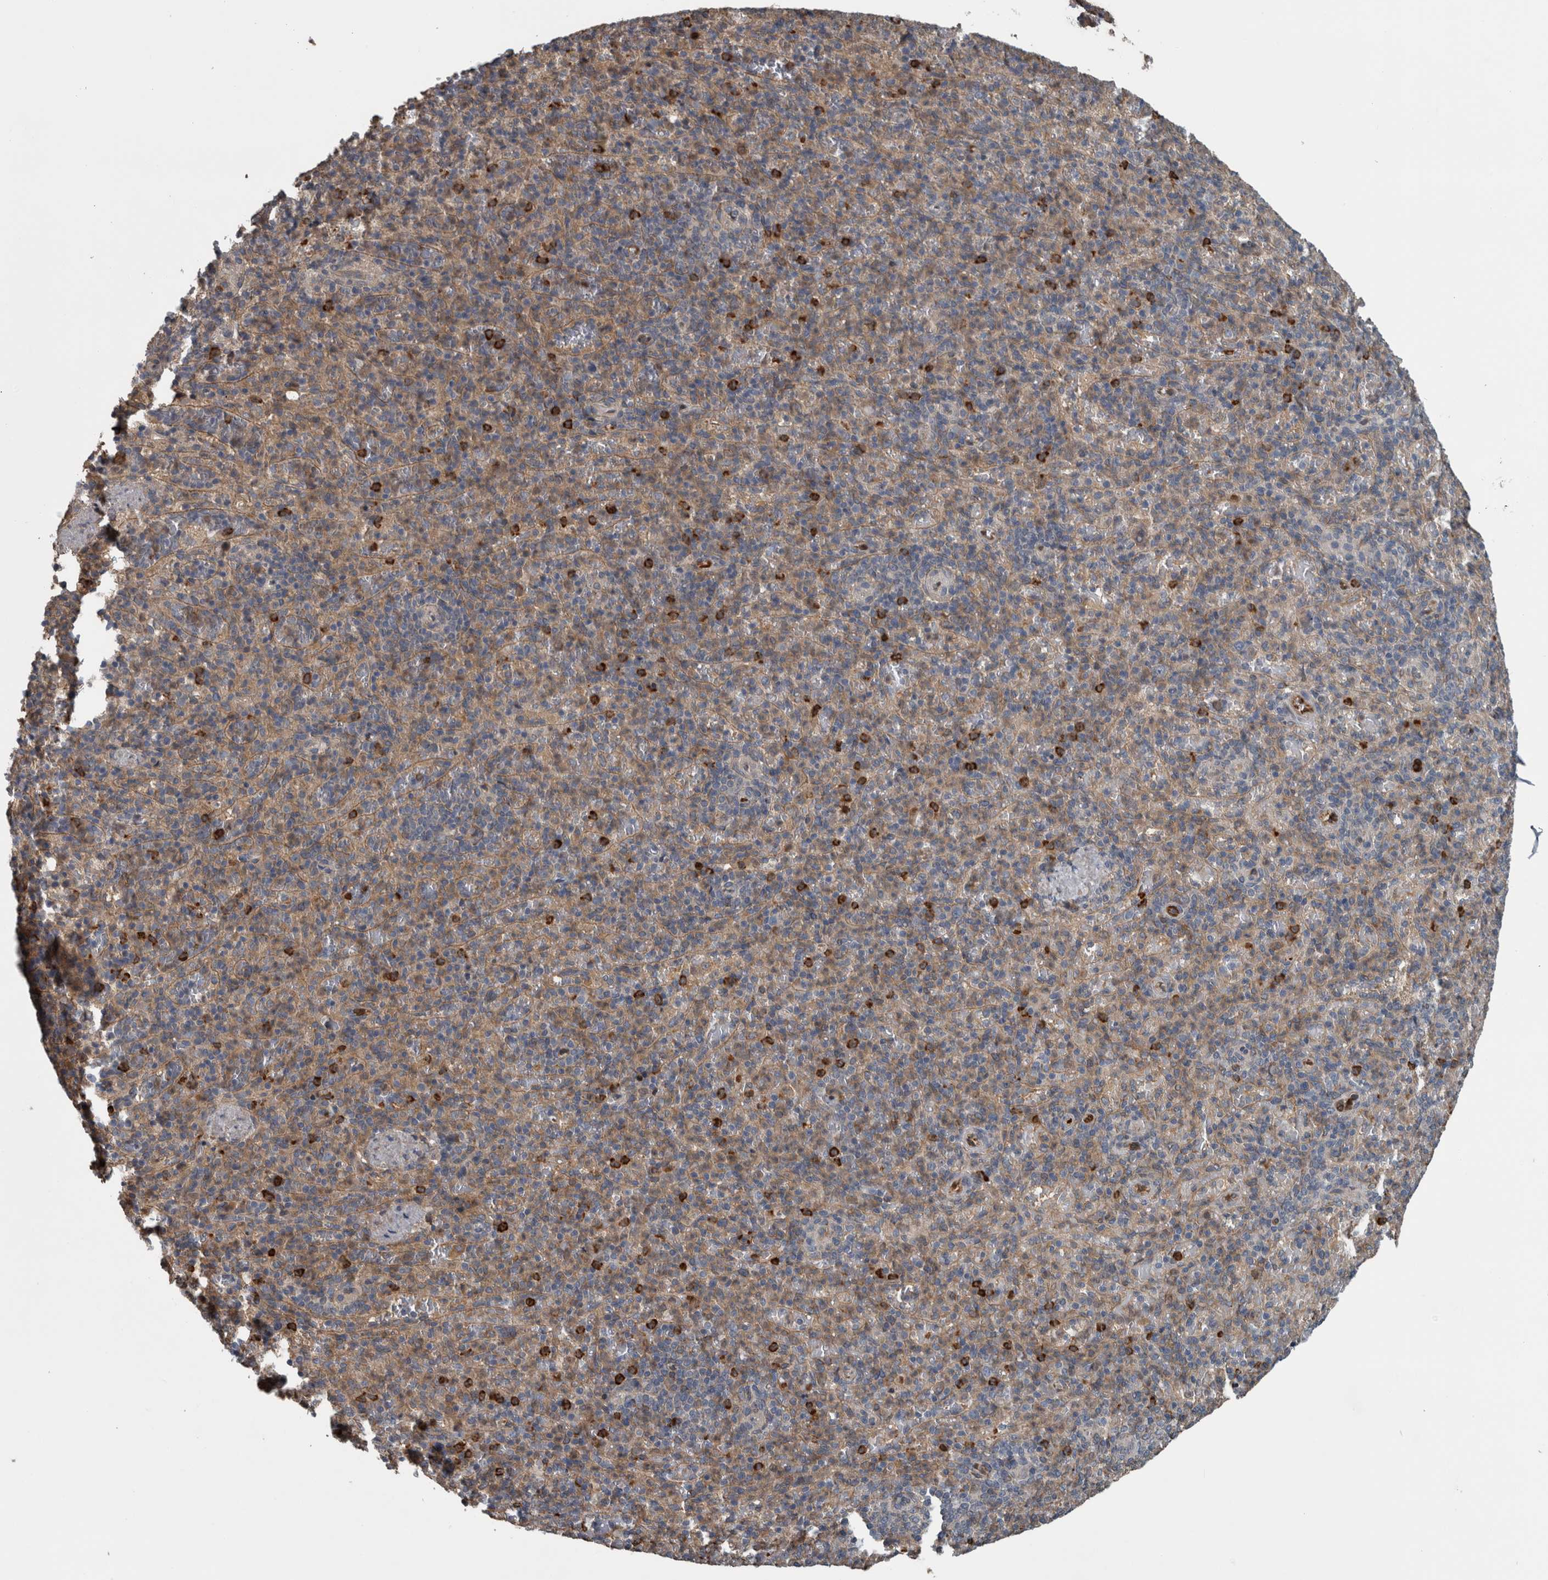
{"staining": {"intensity": "strong", "quantity": "<25%", "location": "cytoplasmic/membranous"}, "tissue": "spleen", "cell_type": "Cells in red pulp", "image_type": "normal", "snomed": [{"axis": "morphology", "description": "Normal tissue, NOS"}, {"axis": "topography", "description": "Spleen"}], "caption": "High-magnification brightfield microscopy of benign spleen stained with DAB (3,3'-diaminobenzidine) (brown) and counterstained with hematoxylin (blue). cells in red pulp exhibit strong cytoplasmic/membranous expression is identified in approximately<25% of cells.", "gene": "EXOC8", "patient": {"sex": "female", "age": 74}}